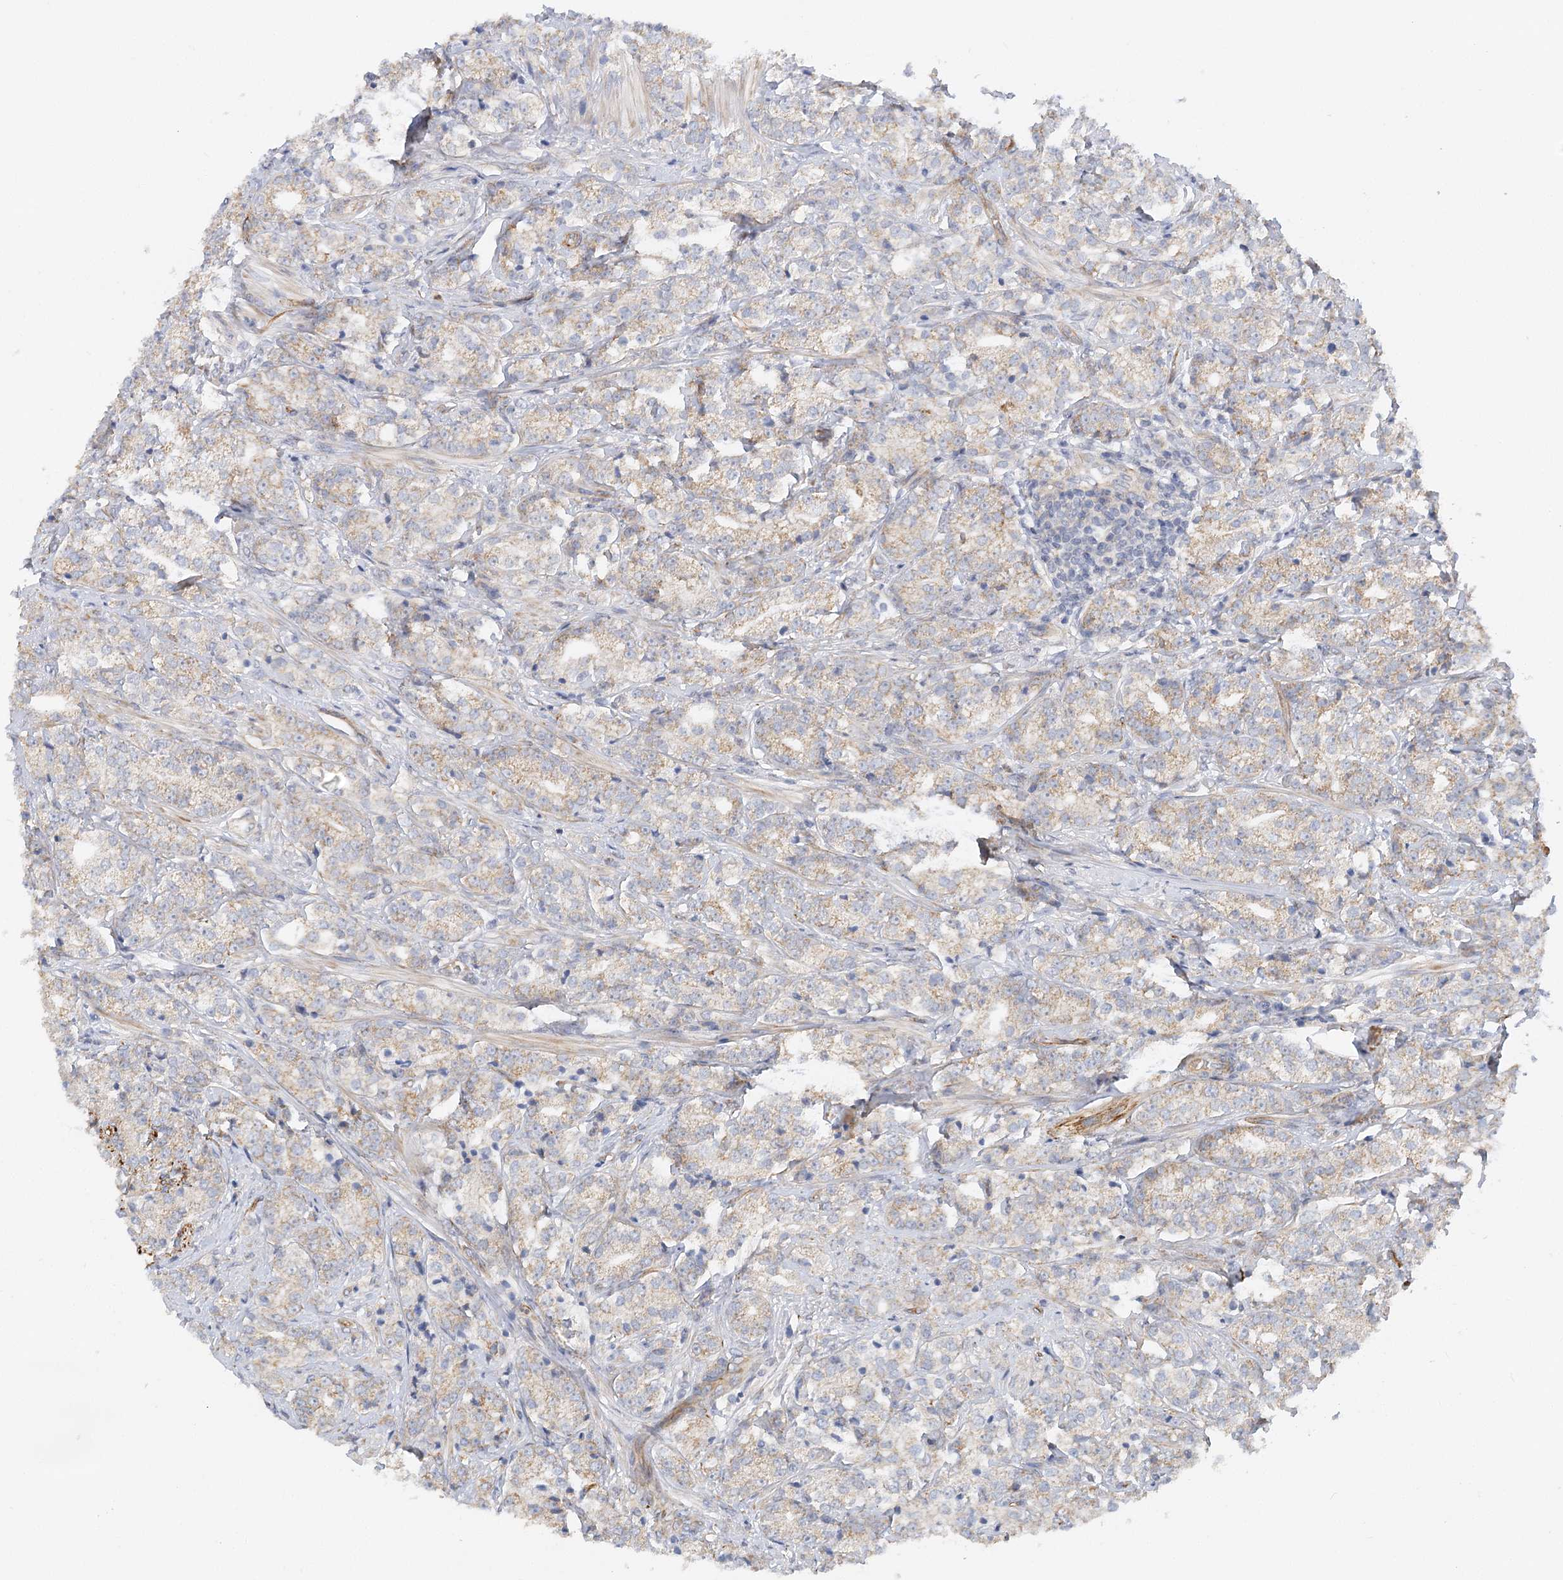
{"staining": {"intensity": "weak", "quantity": "25%-75%", "location": "cytoplasmic/membranous"}, "tissue": "prostate cancer", "cell_type": "Tumor cells", "image_type": "cancer", "snomed": [{"axis": "morphology", "description": "Adenocarcinoma, High grade"}, {"axis": "topography", "description": "Prostate"}], "caption": "IHC histopathology image of neoplastic tissue: high-grade adenocarcinoma (prostate) stained using immunohistochemistry (IHC) exhibits low levels of weak protein expression localized specifically in the cytoplasmic/membranous of tumor cells, appearing as a cytoplasmic/membranous brown color.", "gene": "NELL2", "patient": {"sex": "male", "age": 69}}